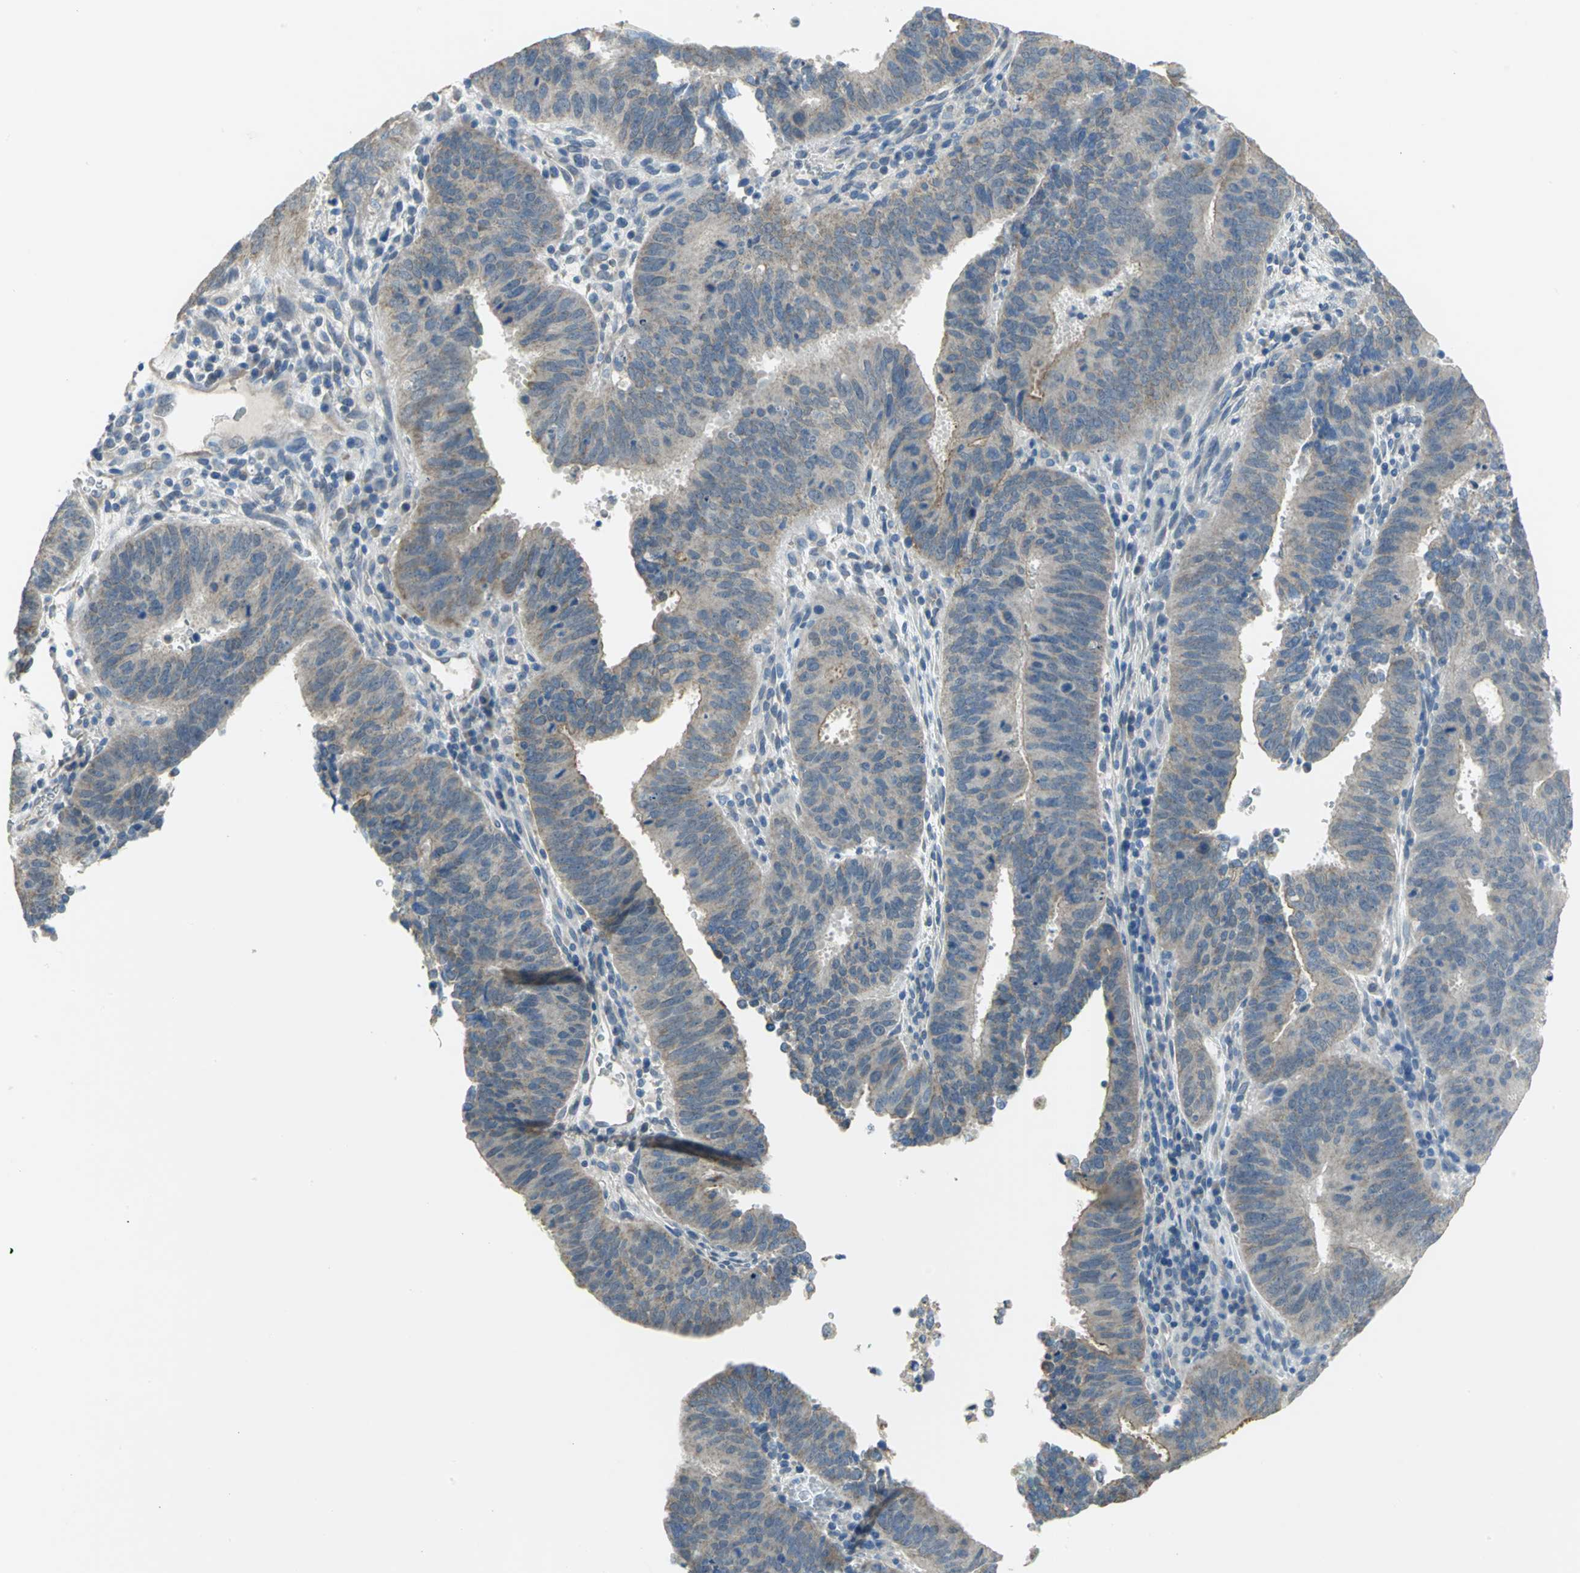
{"staining": {"intensity": "weak", "quantity": "25%-75%", "location": "cytoplasmic/membranous"}, "tissue": "cervical cancer", "cell_type": "Tumor cells", "image_type": "cancer", "snomed": [{"axis": "morphology", "description": "Adenocarcinoma, NOS"}, {"axis": "topography", "description": "Cervix"}], "caption": "Protein staining reveals weak cytoplasmic/membranous expression in approximately 25%-75% of tumor cells in cervical cancer (adenocarcinoma). The protein of interest is stained brown, and the nuclei are stained in blue (DAB IHC with brightfield microscopy, high magnification).", "gene": "HTR1F", "patient": {"sex": "female", "age": 44}}